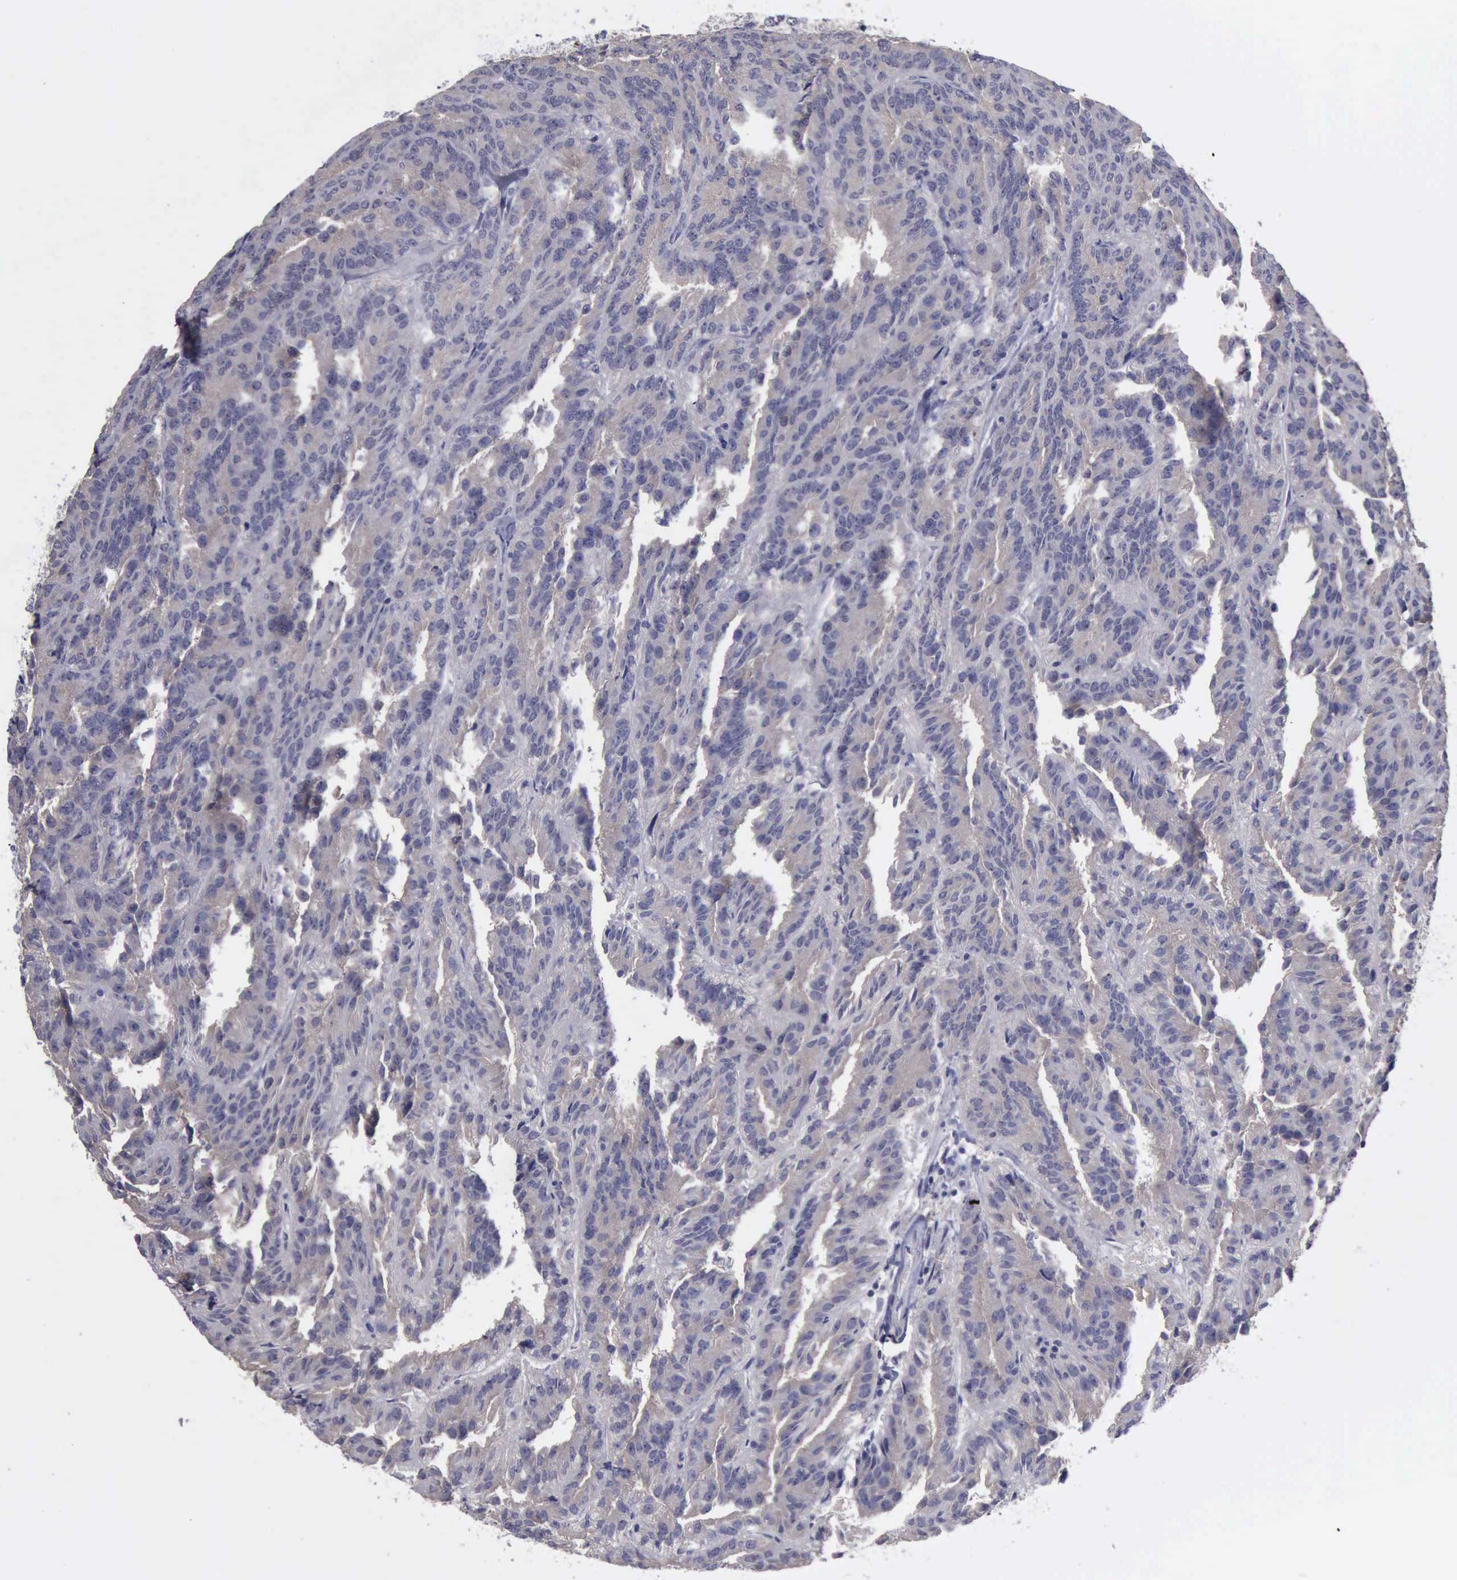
{"staining": {"intensity": "weak", "quantity": "<25%", "location": "cytoplasmic/membranous"}, "tissue": "renal cancer", "cell_type": "Tumor cells", "image_type": "cancer", "snomed": [{"axis": "morphology", "description": "Adenocarcinoma, NOS"}, {"axis": "topography", "description": "Kidney"}], "caption": "Human renal adenocarcinoma stained for a protein using IHC shows no expression in tumor cells.", "gene": "PHKA1", "patient": {"sex": "male", "age": 46}}